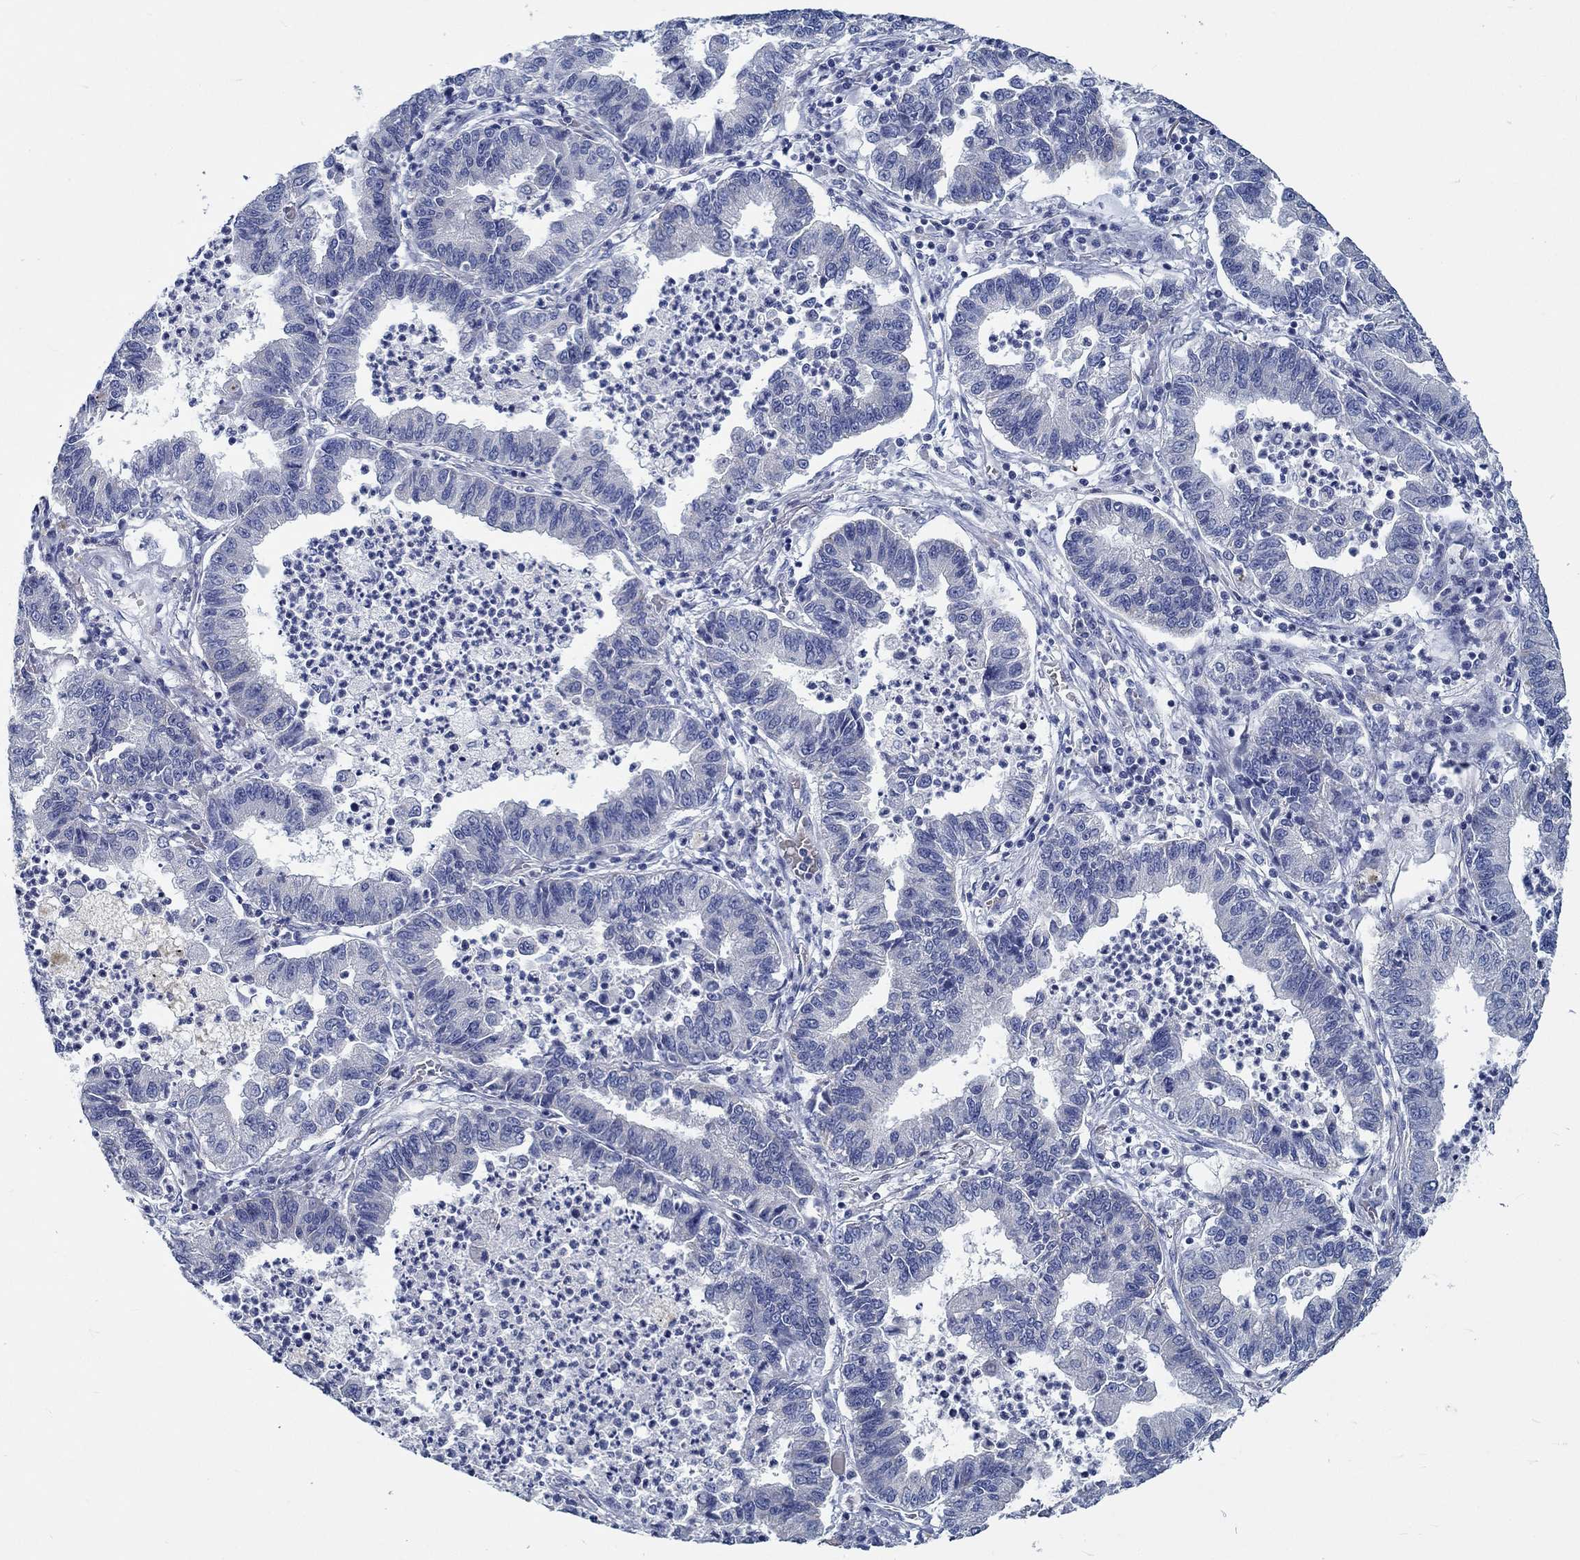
{"staining": {"intensity": "negative", "quantity": "none", "location": "none"}, "tissue": "lung cancer", "cell_type": "Tumor cells", "image_type": "cancer", "snomed": [{"axis": "morphology", "description": "Adenocarcinoma, NOS"}, {"axis": "topography", "description": "Lung"}], "caption": "DAB immunohistochemical staining of human adenocarcinoma (lung) reveals no significant expression in tumor cells.", "gene": "MYBPC1", "patient": {"sex": "female", "age": 57}}